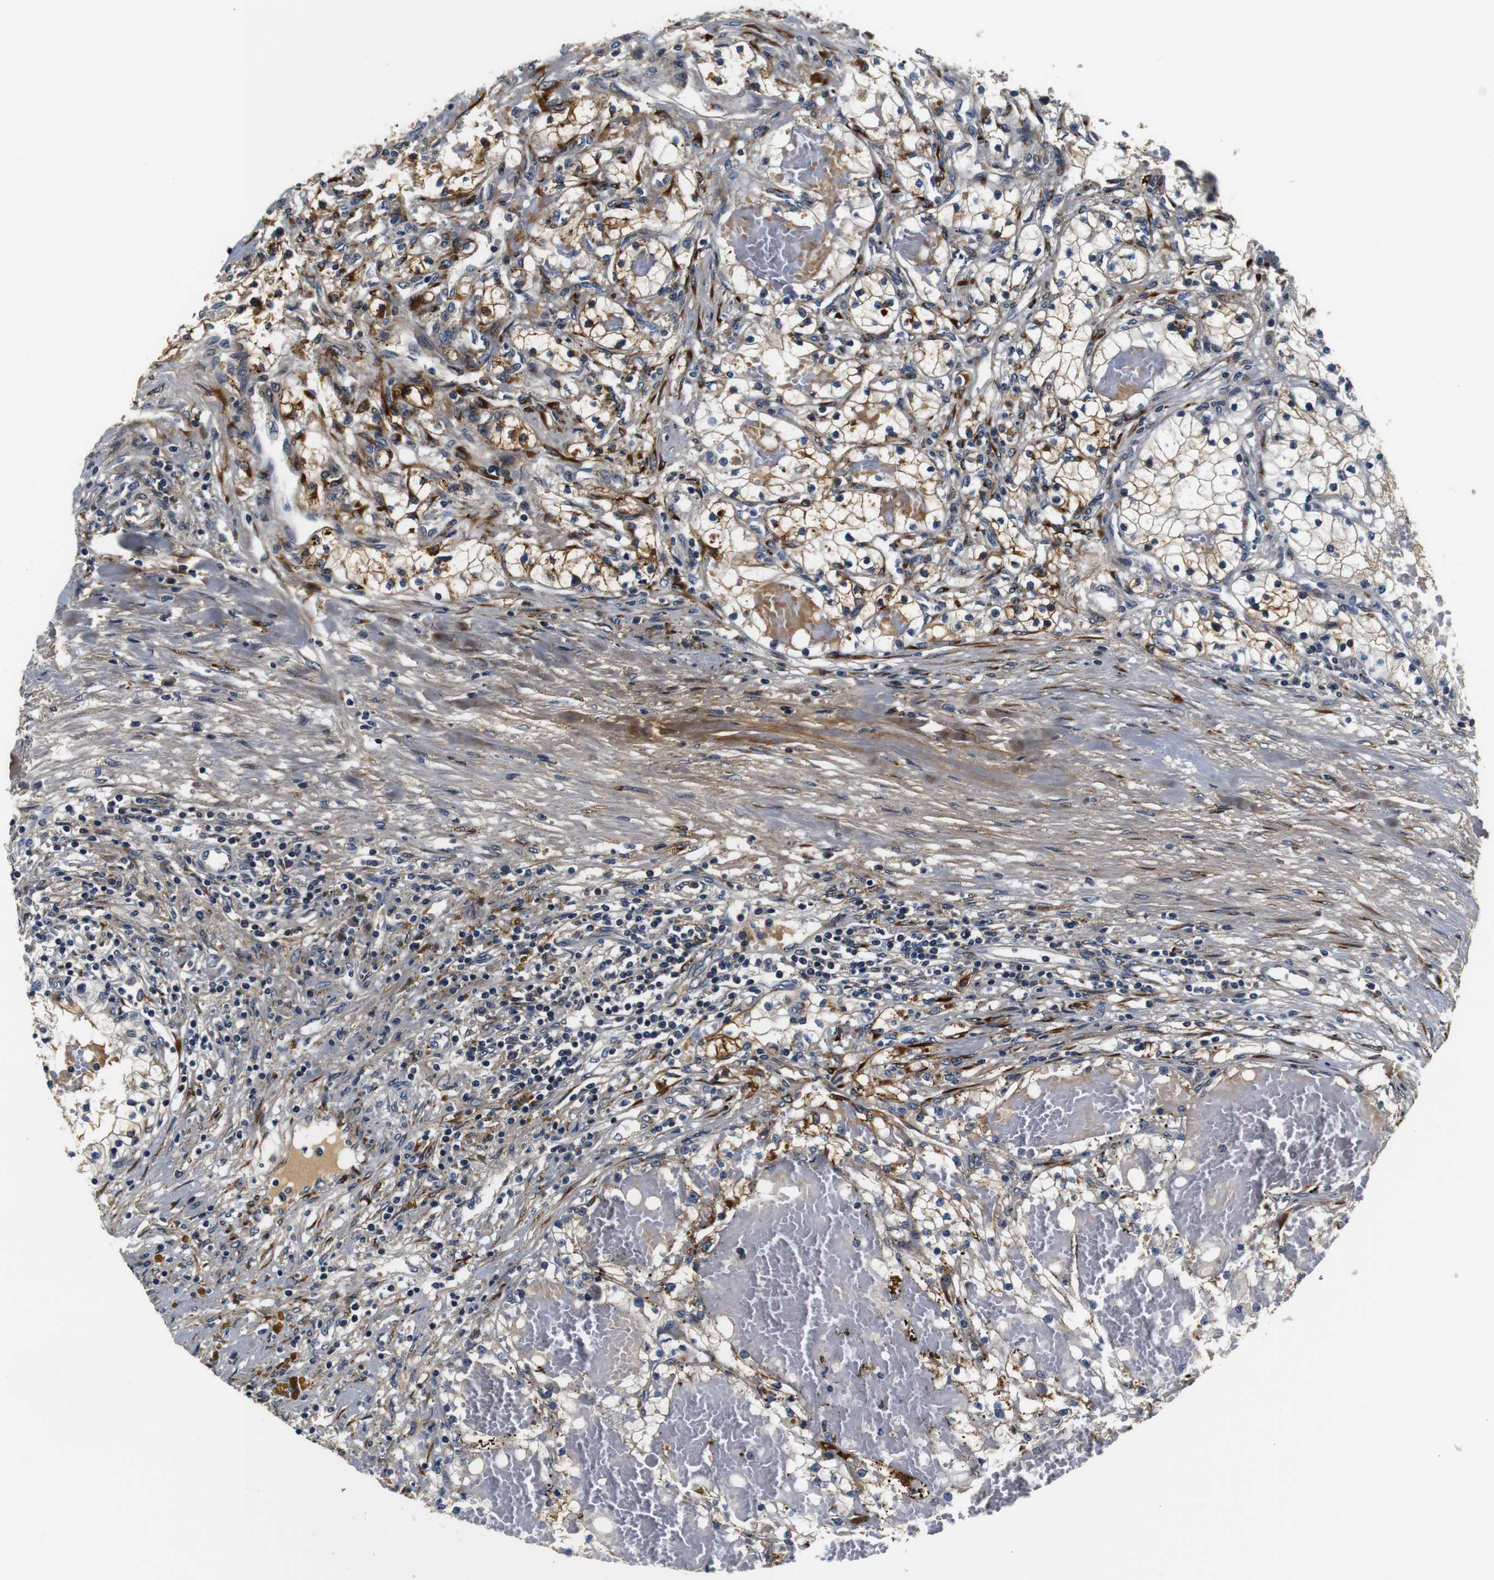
{"staining": {"intensity": "weak", "quantity": "25%-75%", "location": "cytoplasmic/membranous"}, "tissue": "renal cancer", "cell_type": "Tumor cells", "image_type": "cancer", "snomed": [{"axis": "morphology", "description": "Adenocarcinoma, NOS"}, {"axis": "topography", "description": "Kidney"}], "caption": "A low amount of weak cytoplasmic/membranous staining is seen in approximately 25%-75% of tumor cells in renal cancer (adenocarcinoma) tissue.", "gene": "COL1A1", "patient": {"sex": "male", "age": 68}}